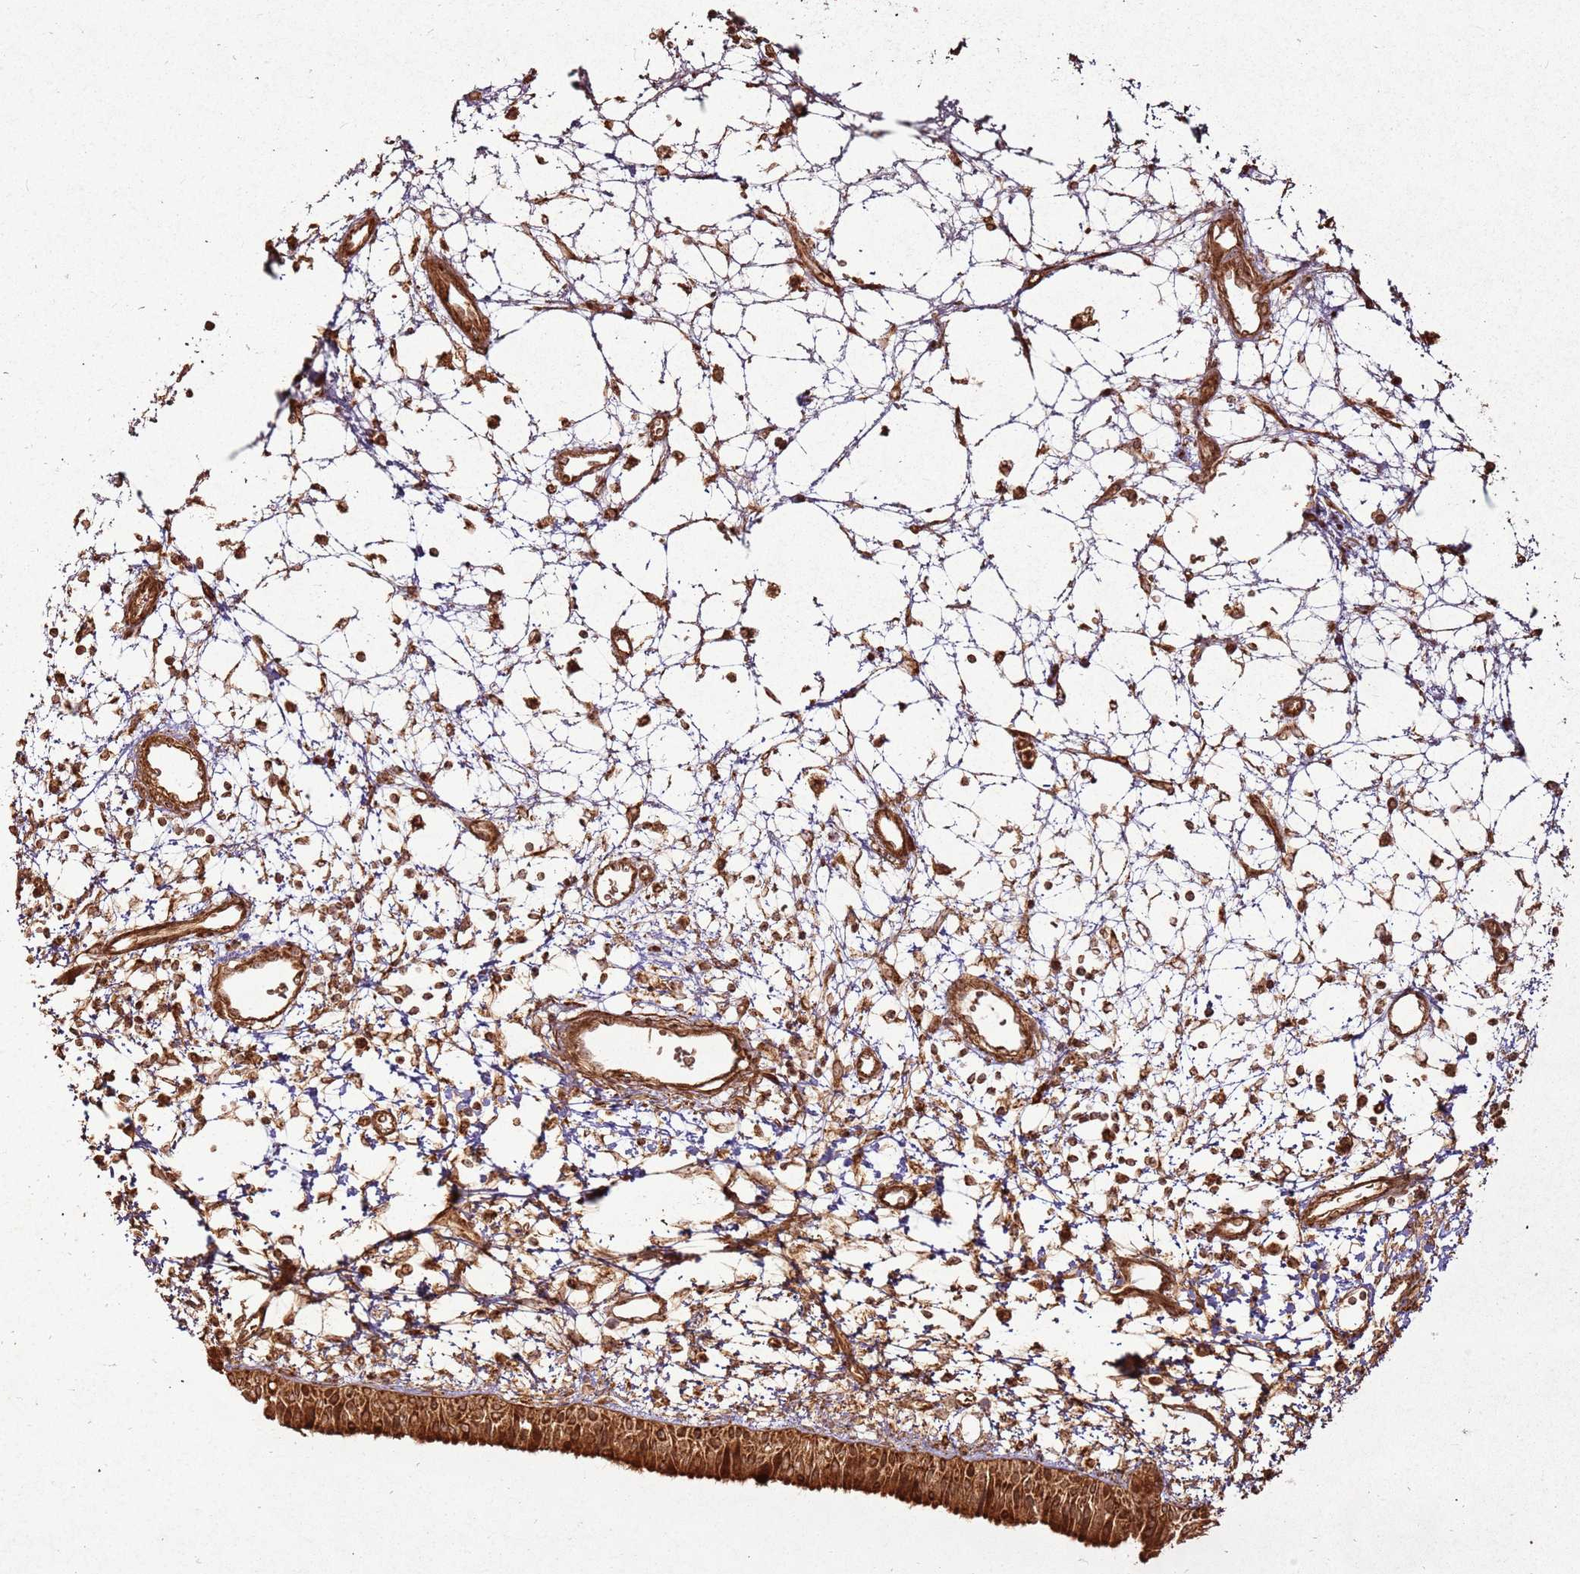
{"staining": {"intensity": "strong", "quantity": ">75%", "location": "cytoplasmic/membranous"}, "tissue": "nasopharynx", "cell_type": "Respiratory epithelial cells", "image_type": "normal", "snomed": [{"axis": "morphology", "description": "Normal tissue, NOS"}, {"axis": "topography", "description": "Nasopharynx"}], "caption": "The photomicrograph displays staining of benign nasopharynx, revealing strong cytoplasmic/membranous protein staining (brown color) within respiratory epithelial cells.", "gene": "MRPS6", "patient": {"sex": "male", "age": 22}}